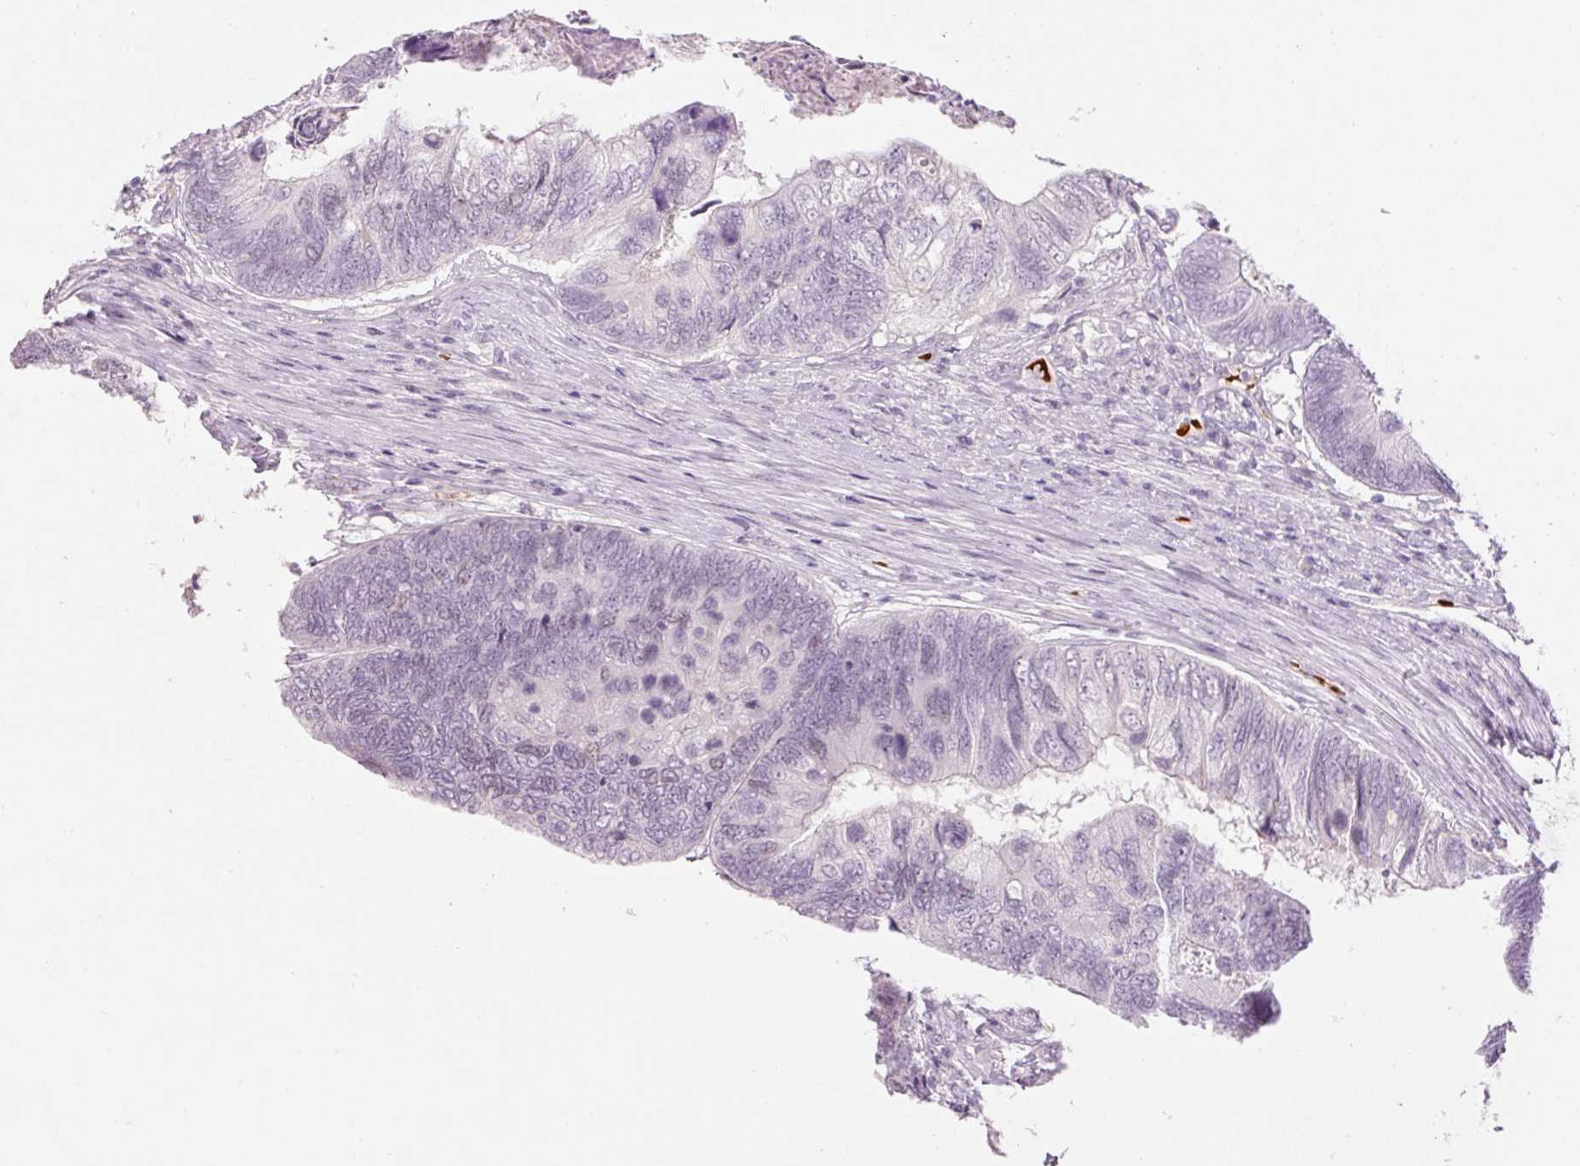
{"staining": {"intensity": "negative", "quantity": "none", "location": "none"}, "tissue": "colorectal cancer", "cell_type": "Tumor cells", "image_type": "cancer", "snomed": [{"axis": "morphology", "description": "Adenocarcinoma, NOS"}, {"axis": "topography", "description": "Colon"}], "caption": "An immunohistochemistry (IHC) micrograph of colorectal adenocarcinoma is shown. There is no staining in tumor cells of colorectal adenocarcinoma.", "gene": "LY6G6D", "patient": {"sex": "female", "age": 67}}